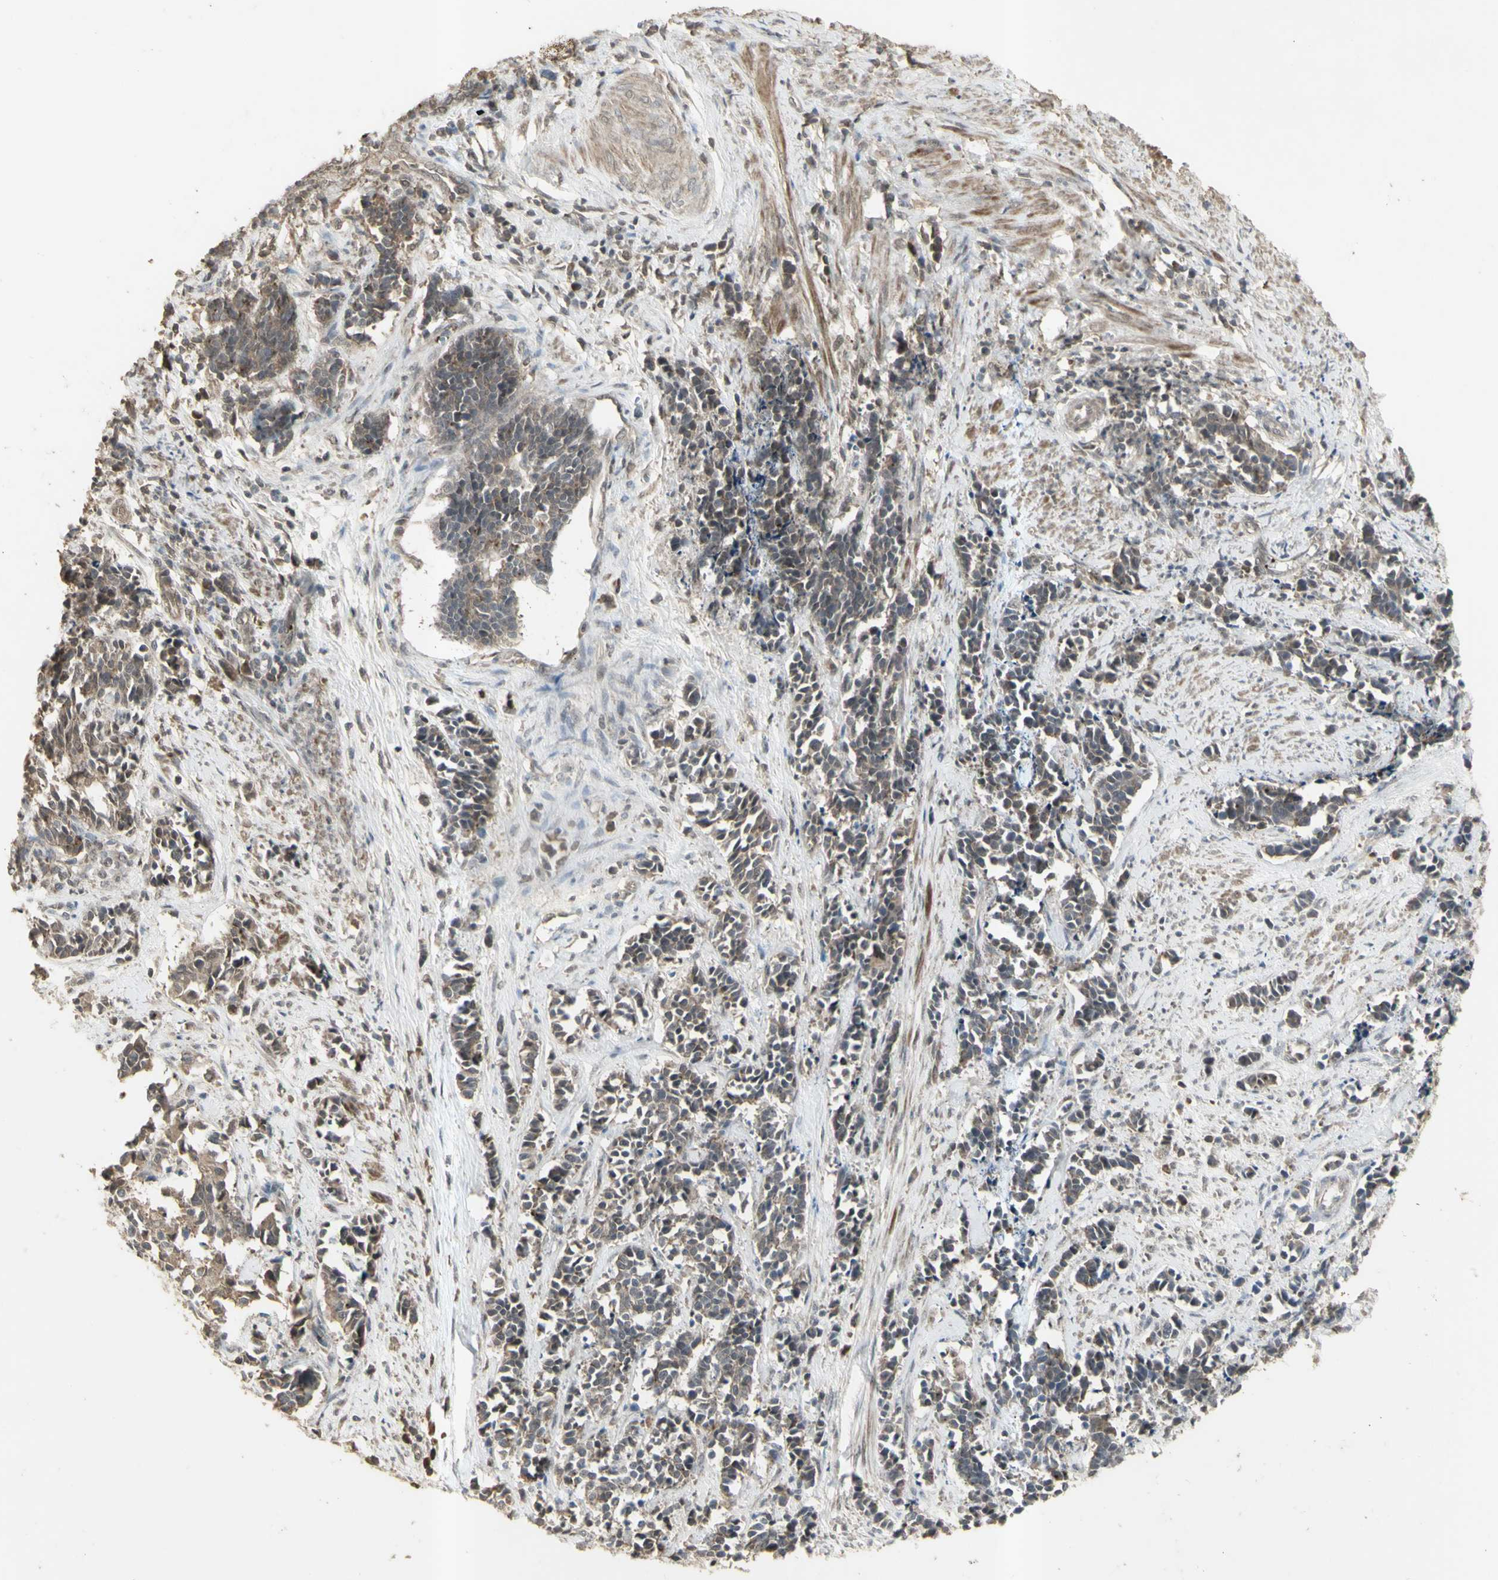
{"staining": {"intensity": "weak", "quantity": ">75%", "location": "cytoplasmic/membranous,nuclear"}, "tissue": "cervical cancer", "cell_type": "Tumor cells", "image_type": "cancer", "snomed": [{"axis": "morphology", "description": "Normal tissue, NOS"}, {"axis": "morphology", "description": "Squamous cell carcinoma, NOS"}, {"axis": "topography", "description": "Cervix"}], "caption": "There is low levels of weak cytoplasmic/membranous and nuclear staining in tumor cells of cervical cancer, as demonstrated by immunohistochemical staining (brown color).", "gene": "ALOX12", "patient": {"sex": "female", "age": 35}}